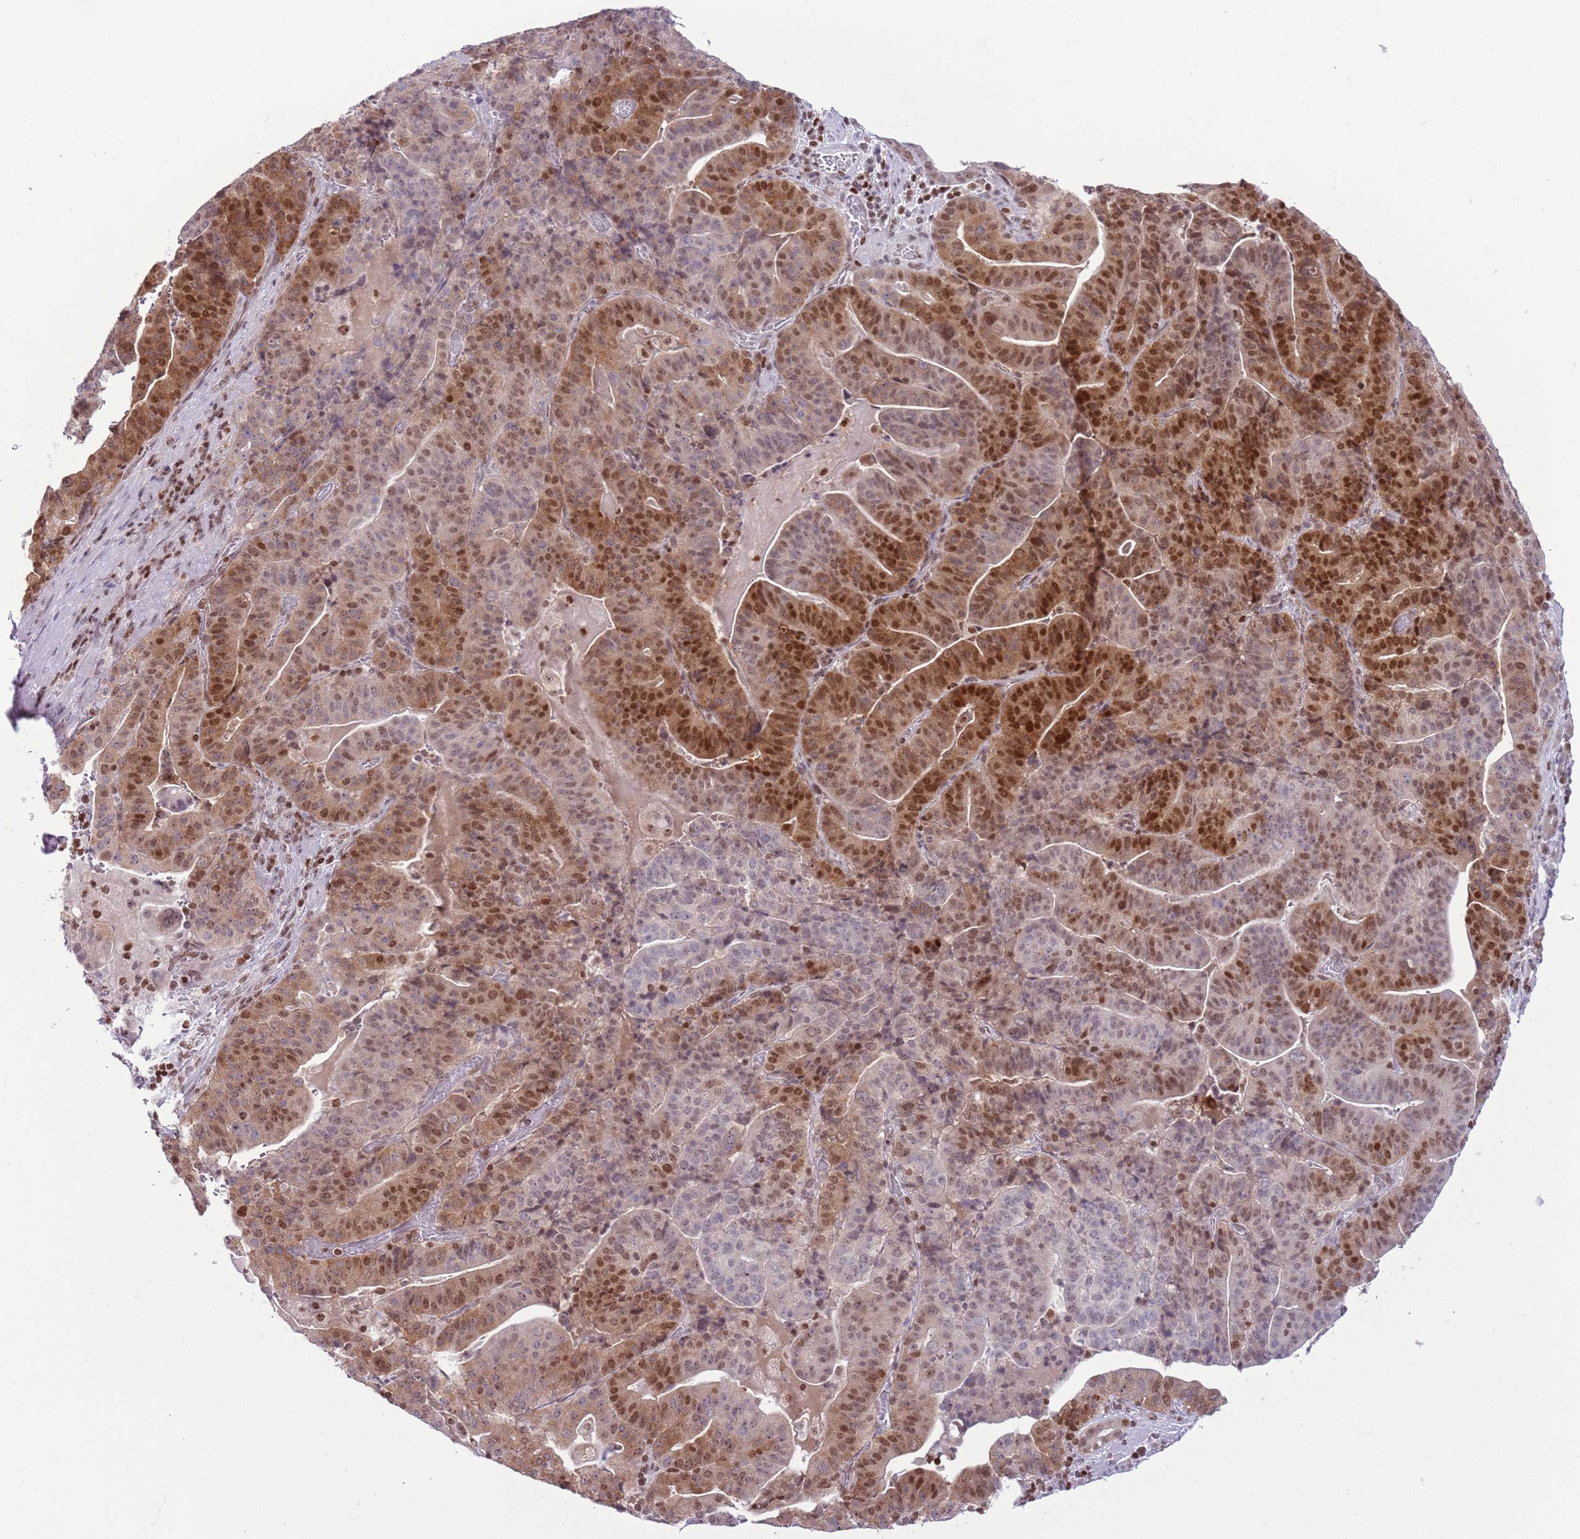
{"staining": {"intensity": "strong", "quantity": "25%-75%", "location": "nuclear"}, "tissue": "stomach cancer", "cell_type": "Tumor cells", "image_type": "cancer", "snomed": [{"axis": "morphology", "description": "Adenocarcinoma, NOS"}, {"axis": "topography", "description": "Stomach"}], "caption": "Stomach adenocarcinoma stained with a protein marker reveals strong staining in tumor cells.", "gene": "SELENOH", "patient": {"sex": "male", "age": 48}}